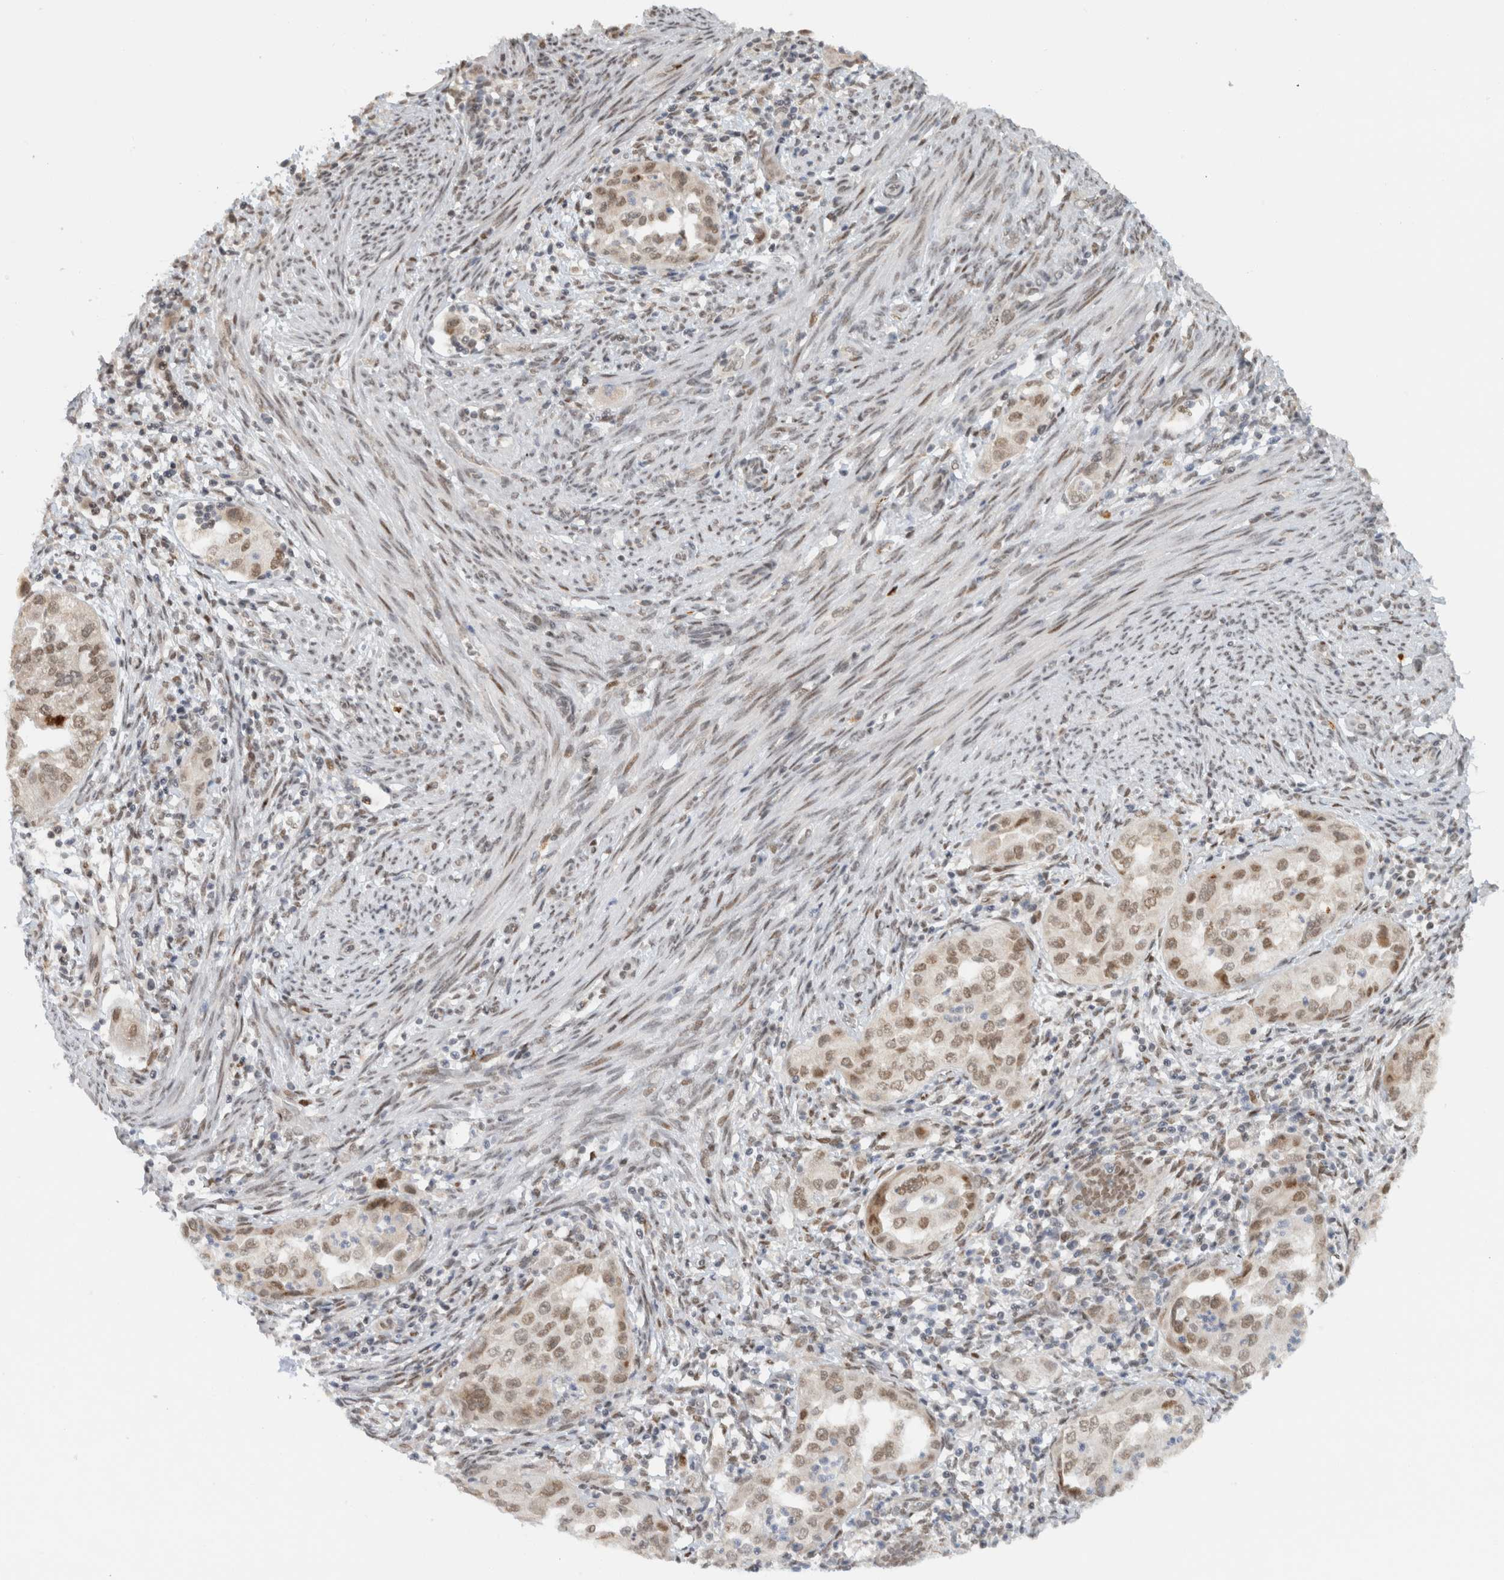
{"staining": {"intensity": "moderate", "quantity": ">75%", "location": "nuclear"}, "tissue": "endometrial cancer", "cell_type": "Tumor cells", "image_type": "cancer", "snomed": [{"axis": "morphology", "description": "Adenocarcinoma, NOS"}, {"axis": "topography", "description": "Endometrium"}], "caption": "A photomicrograph showing moderate nuclear expression in about >75% of tumor cells in adenocarcinoma (endometrial), as visualized by brown immunohistochemical staining.", "gene": "HNRNPR", "patient": {"sex": "female", "age": 85}}